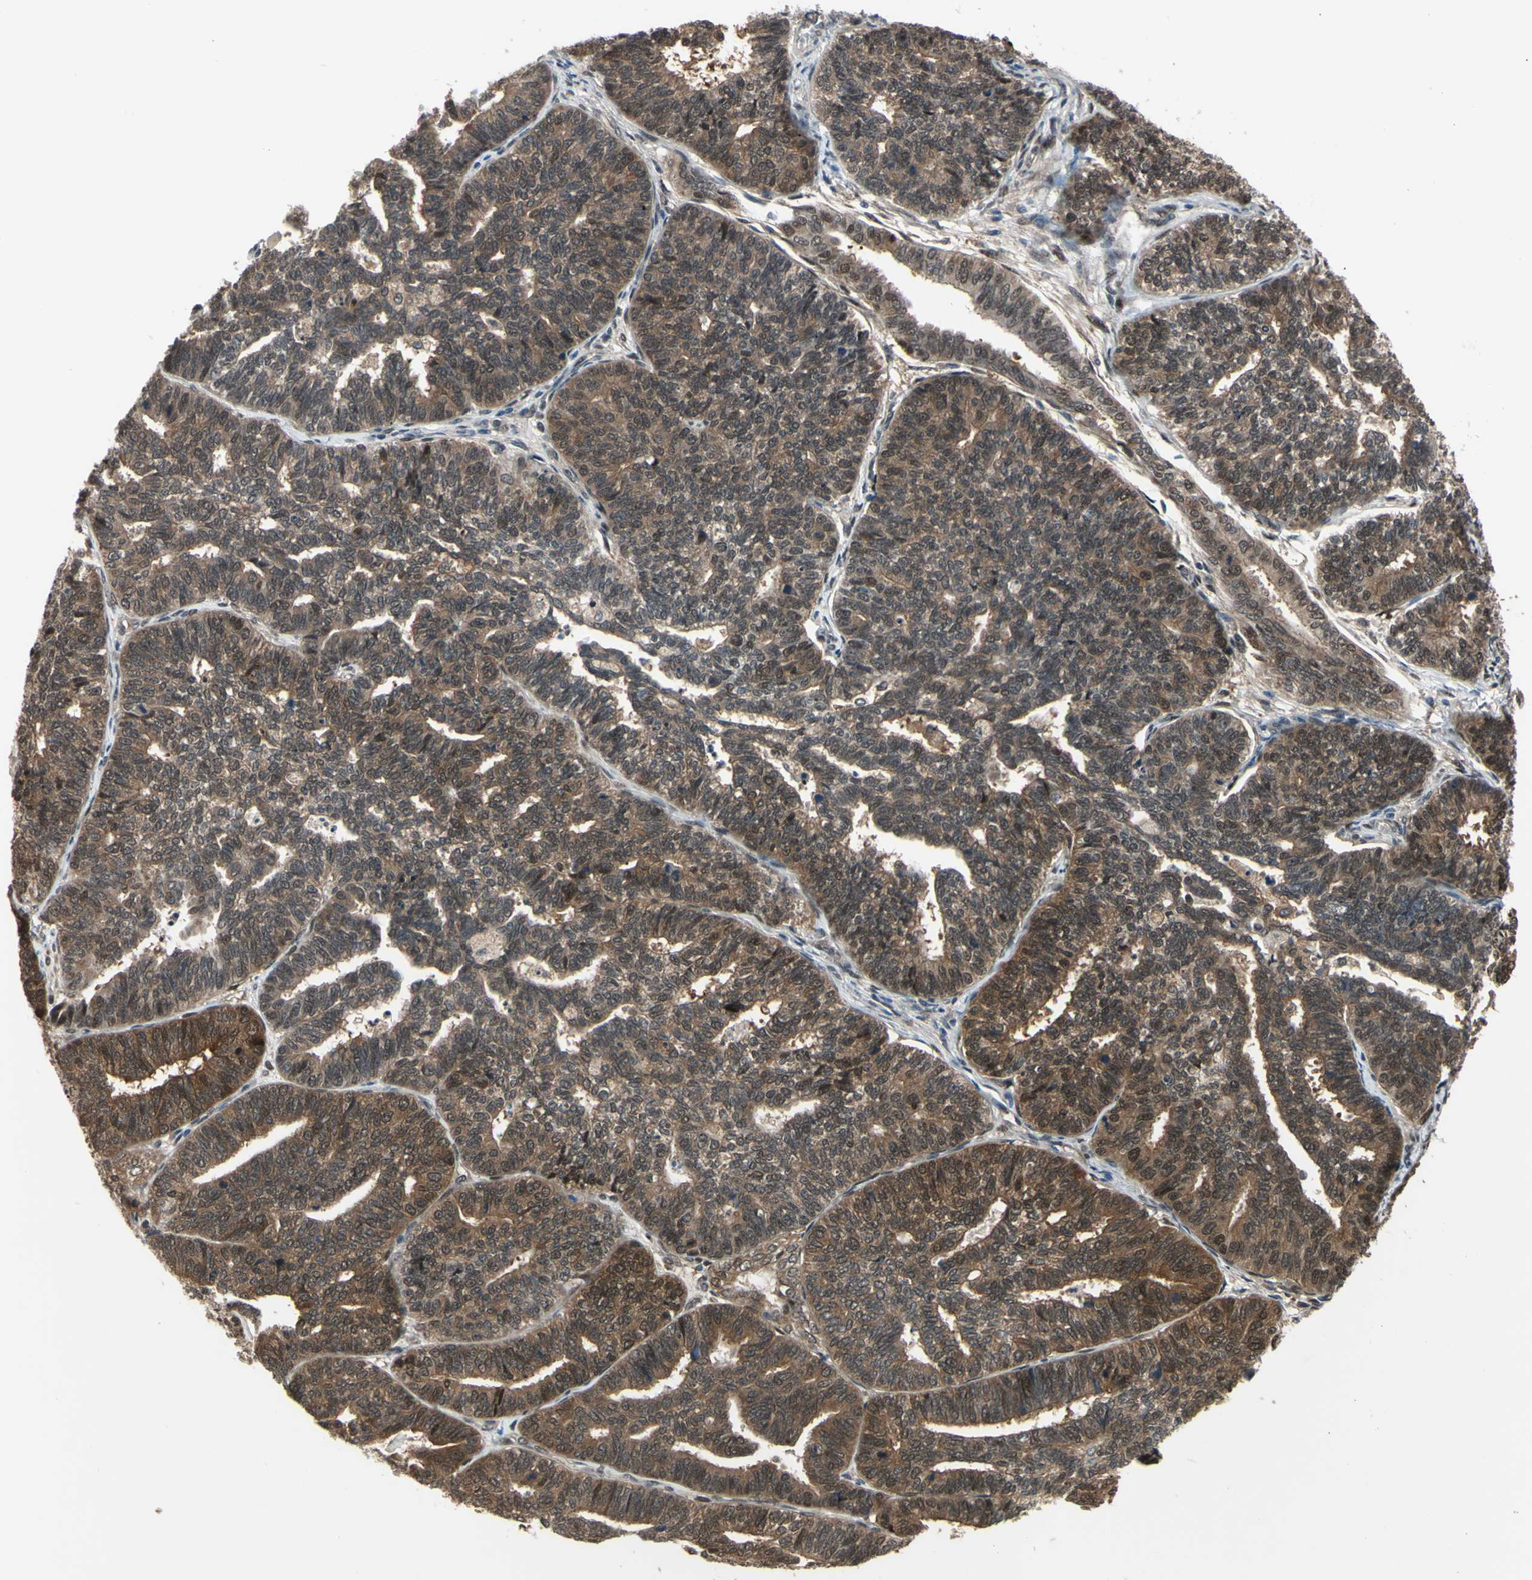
{"staining": {"intensity": "moderate", "quantity": ">75%", "location": "cytoplasmic/membranous,nuclear"}, "tissue": "endometrial cancer", "cell_type": "Tumor cells", "image_type": "cancer", "snomed": [{"axis": "morphology", "description": "Adenocarcinoma, NOS"}, {"axis": "topography", "description": "Endometrium"}], "caption": "Protein analysis of adenocarcinoma (endometrial) tissue exhibits moderate cytoplasmic/membranous and nuclear positivity in approximately >75% of tumor cells.", "gene": "HSPA4", "patient": {"sex": "female", "age": 70}}